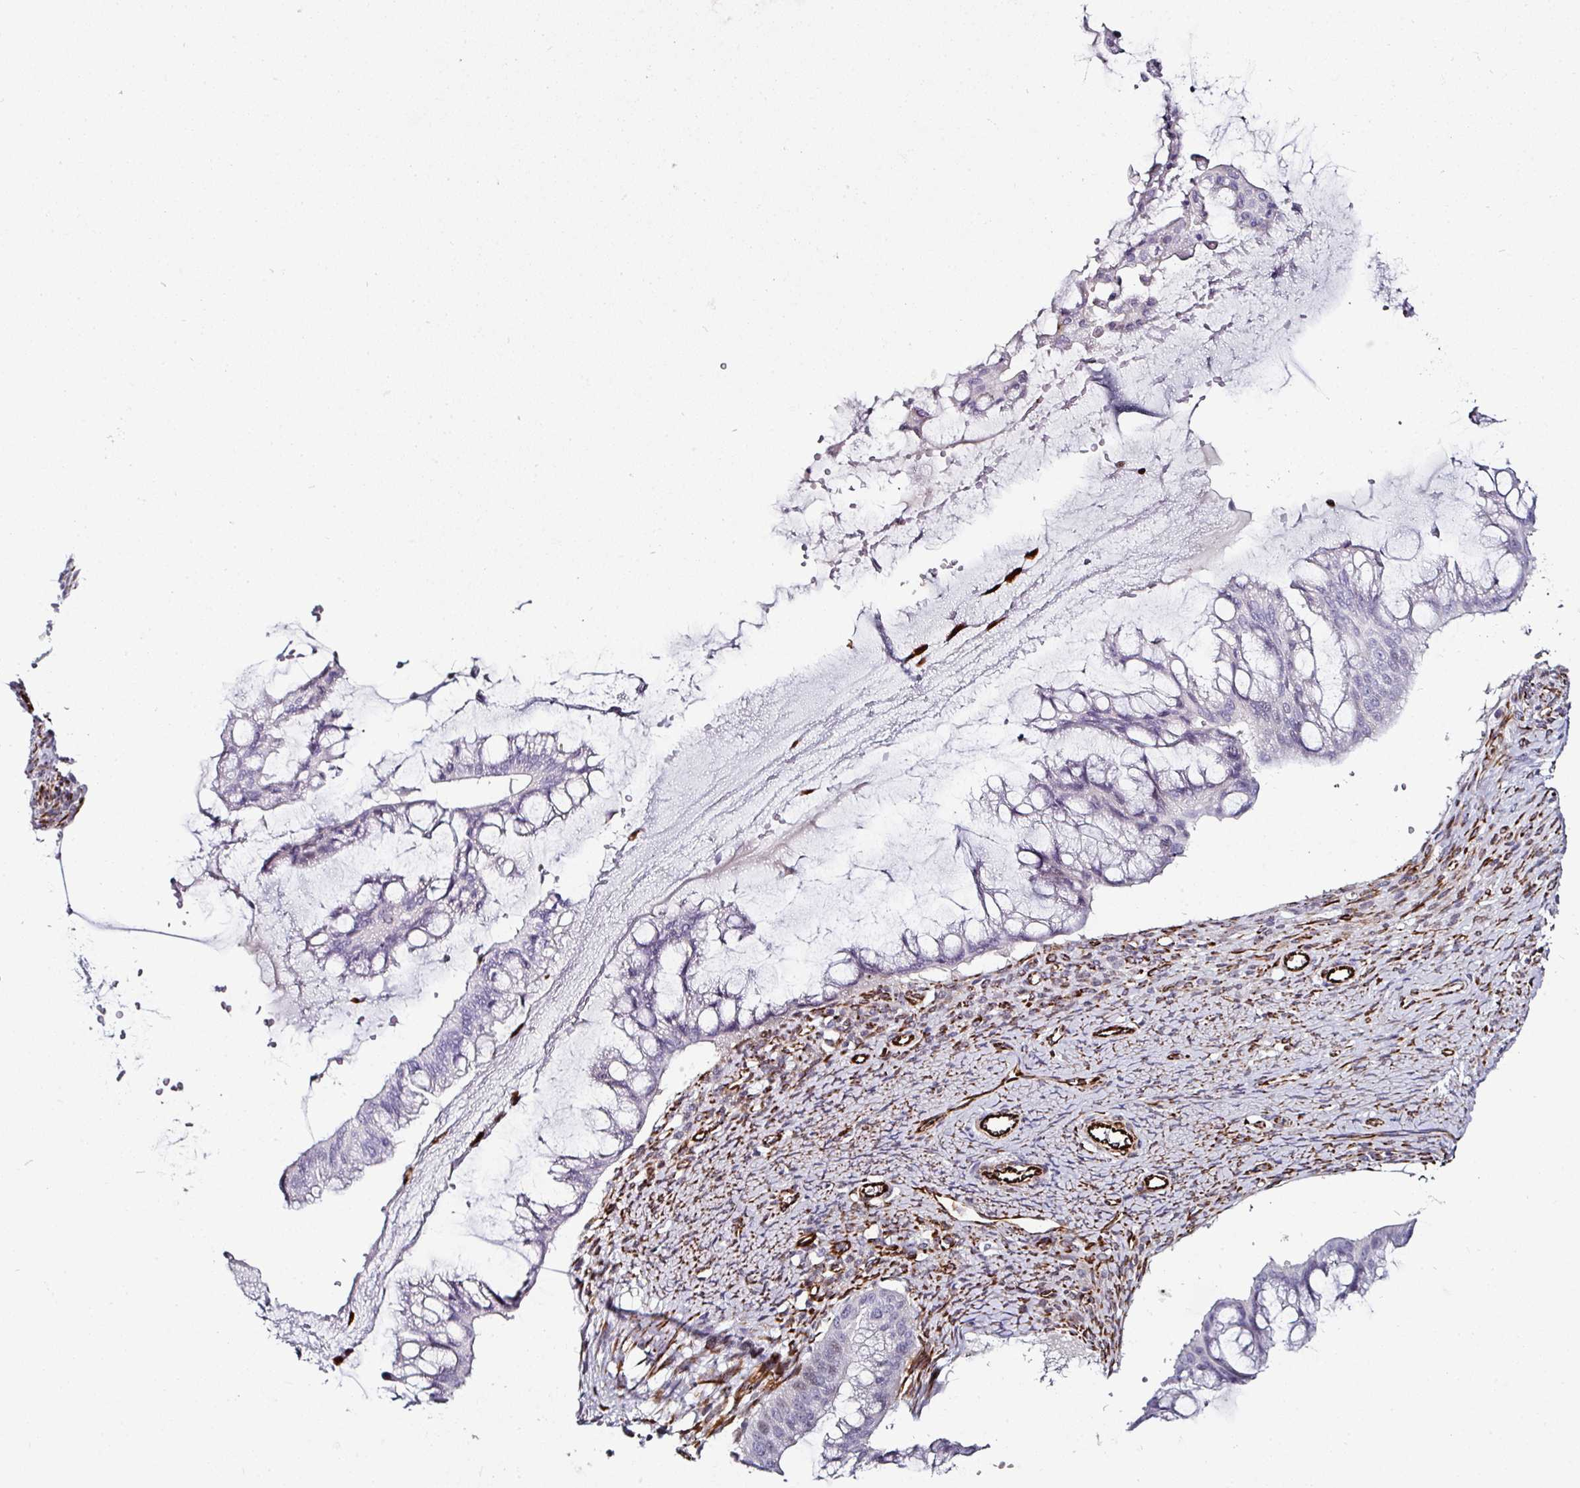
{"staining": {"intensity": "negative", "quantity": "none", "location": "none"}, "tissue": "ovarian cancer", "cell_type": "Tumor cells", "image_type": "cancer", "snomed": [{"axis": "morphology", "description": "Cystadenocarcinoma, mucinous, NOS"}, {"axis": "topography", "description": "Ovary"}], "caption": "The immunohistochemistry image has no significant expression in tumor cells of ovarian mucinous cystadenocarcinoma tissue.", "gene": "TMPRSS9", "patient": {"sex": "female", "age": 73}}